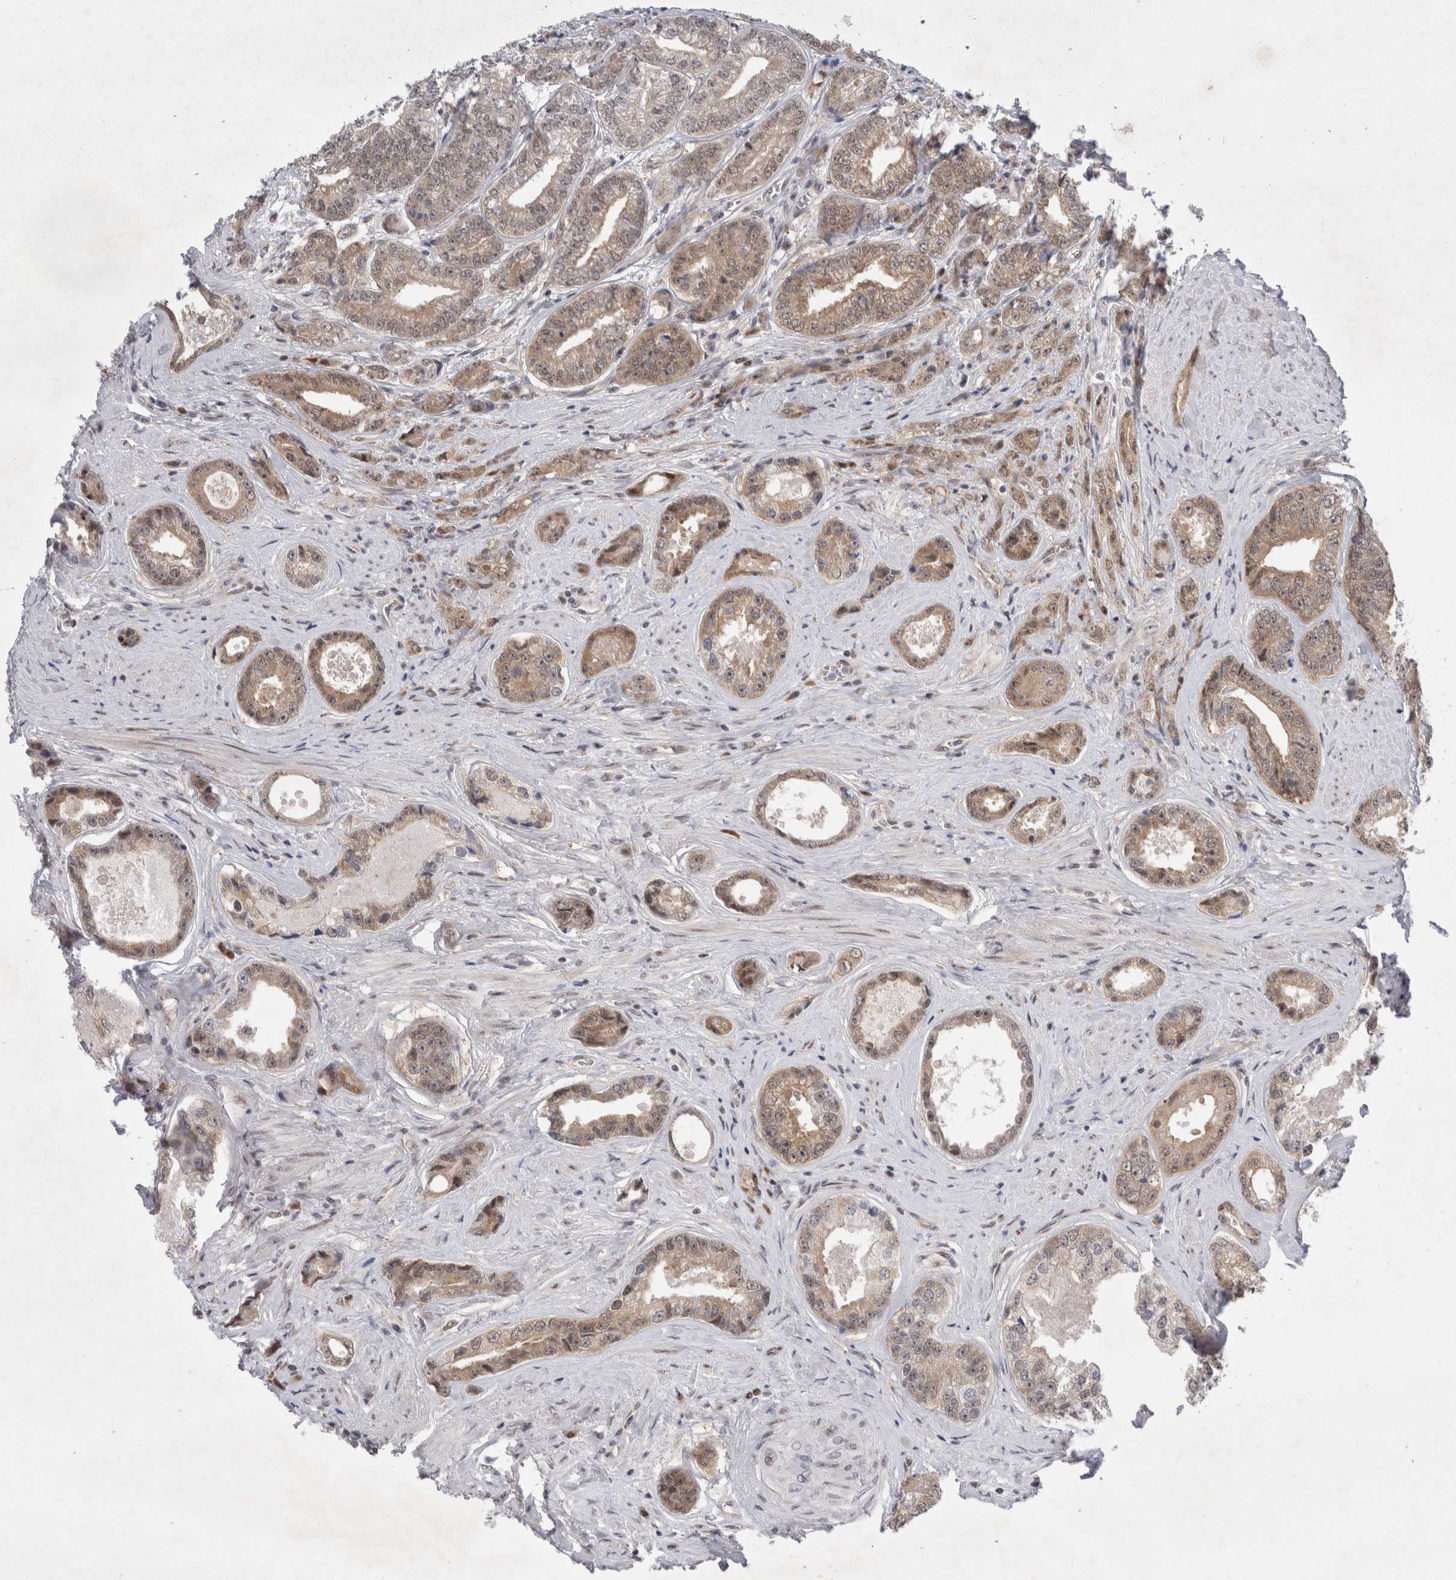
{"staining": {"intensity": "weak", "quantity": ">75%", "location": "cytoplasmic/membranous"}, "tissue": "prostate cancer", "cell_type": "Tumor cells", "image_type": "cancer", "snomed": [{"axis": "morphology", "description": "Adenocarcinoma, High grade"}, {"axis": "topography", "description": "Prostate"}], "caption": "The immunohistochemical stain labels weak cytoplasmic/membranous staining in tumor cells of prostate high-grade adenocarcinoma tissue.", "gene": "WIPF2", "patient": {"sex": "male", "age": 61}}